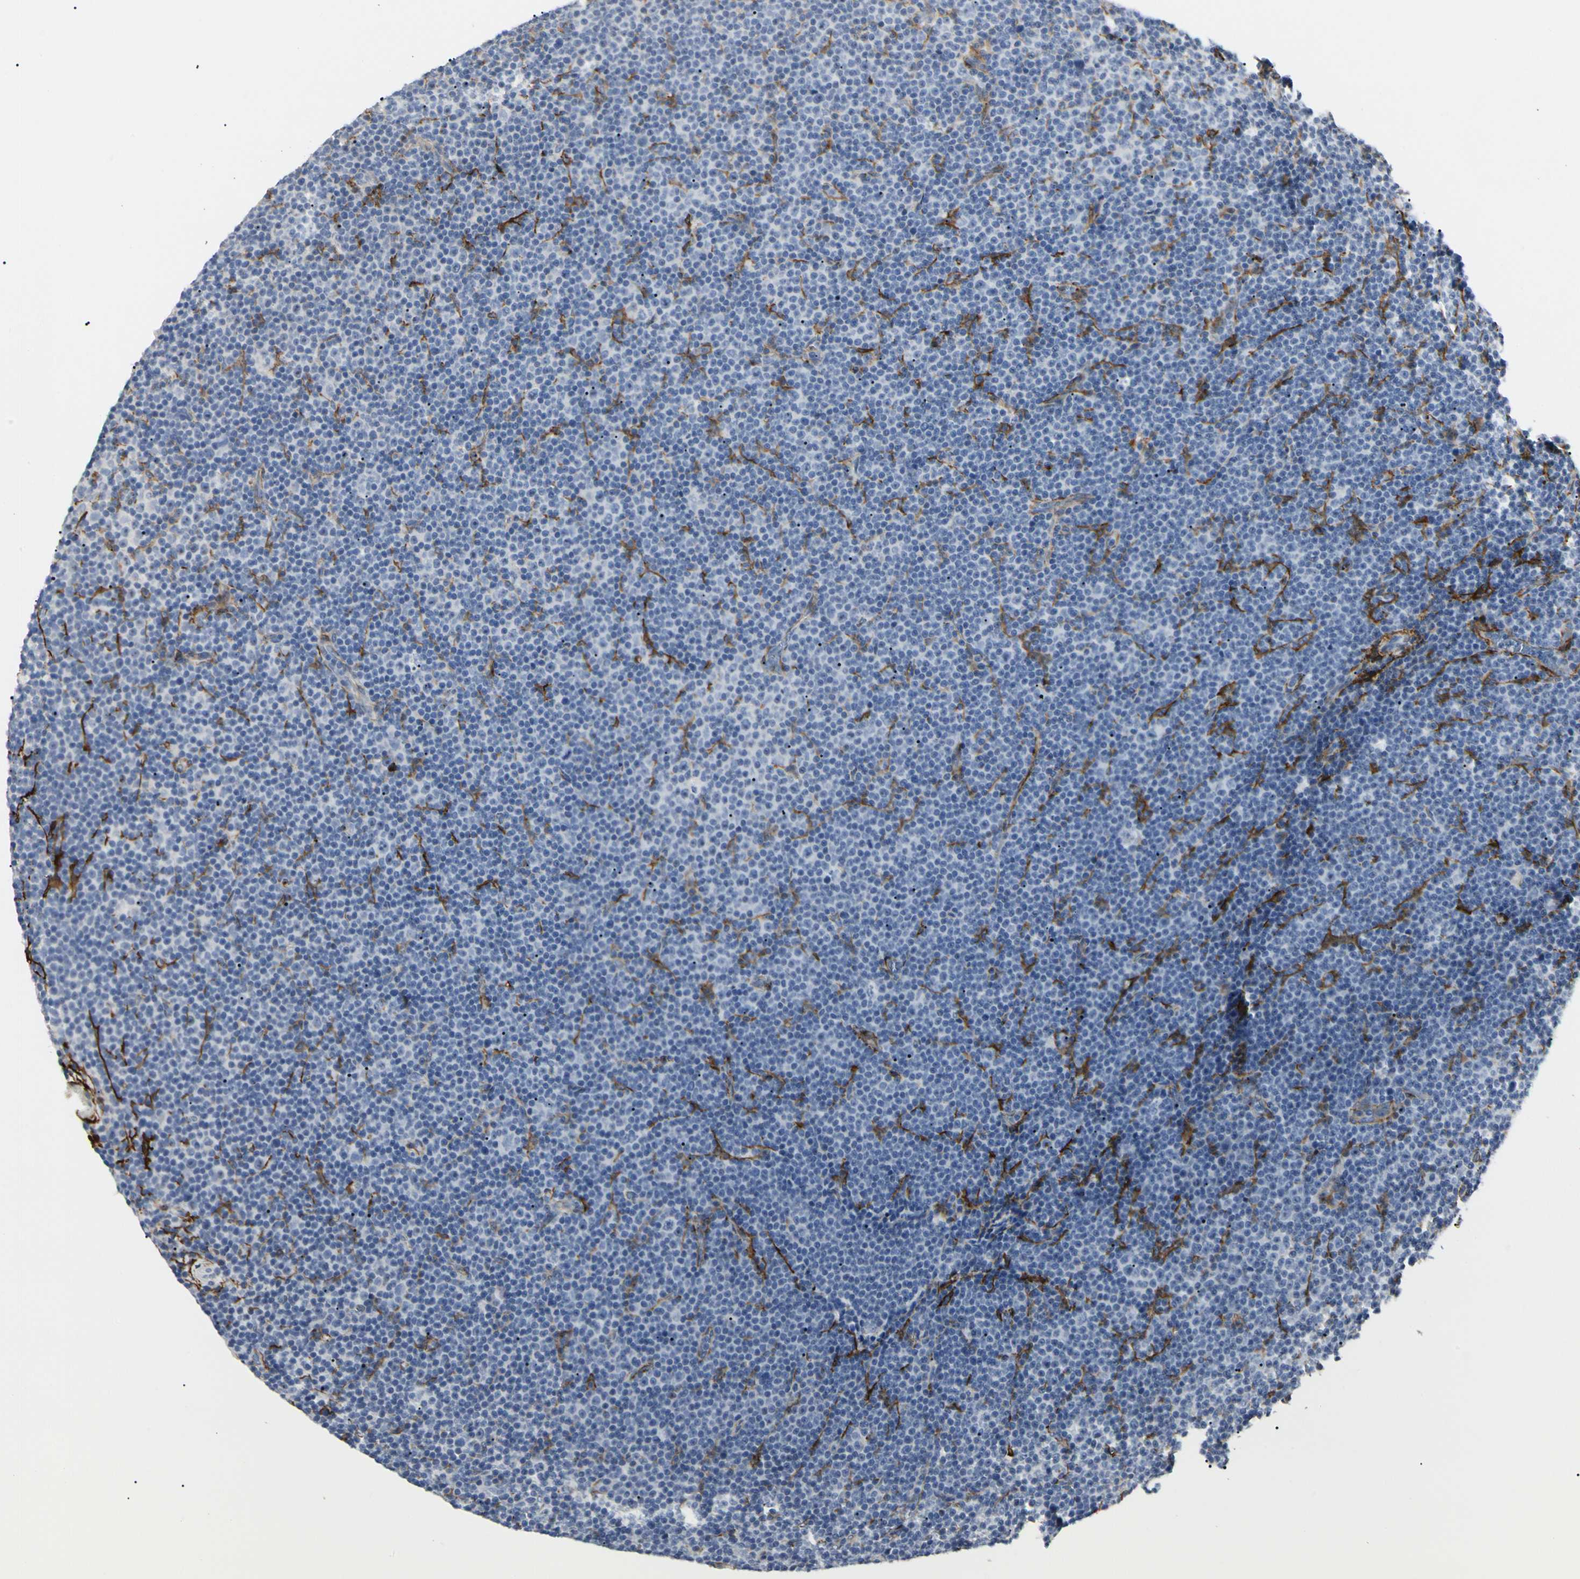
{"staining": {"intensity": "negative", "quantity": "none", "location": "none"}, "tissue": "lymphoma", "cell_type": "Tumor cells", "image_type": "cancer", "snomed": [{"axis": "morphology", "description": "Malignant lymphoma, non-Hodgkin's type, Low grade"}, {"axis": "topography", "description": "Lymph node"}], "caption": "Photomicrograph shows no significant protein expression in tumor cells of lymphoma.", "gene": "GGT5", "patient": {"sex": "female", "age": 67}}